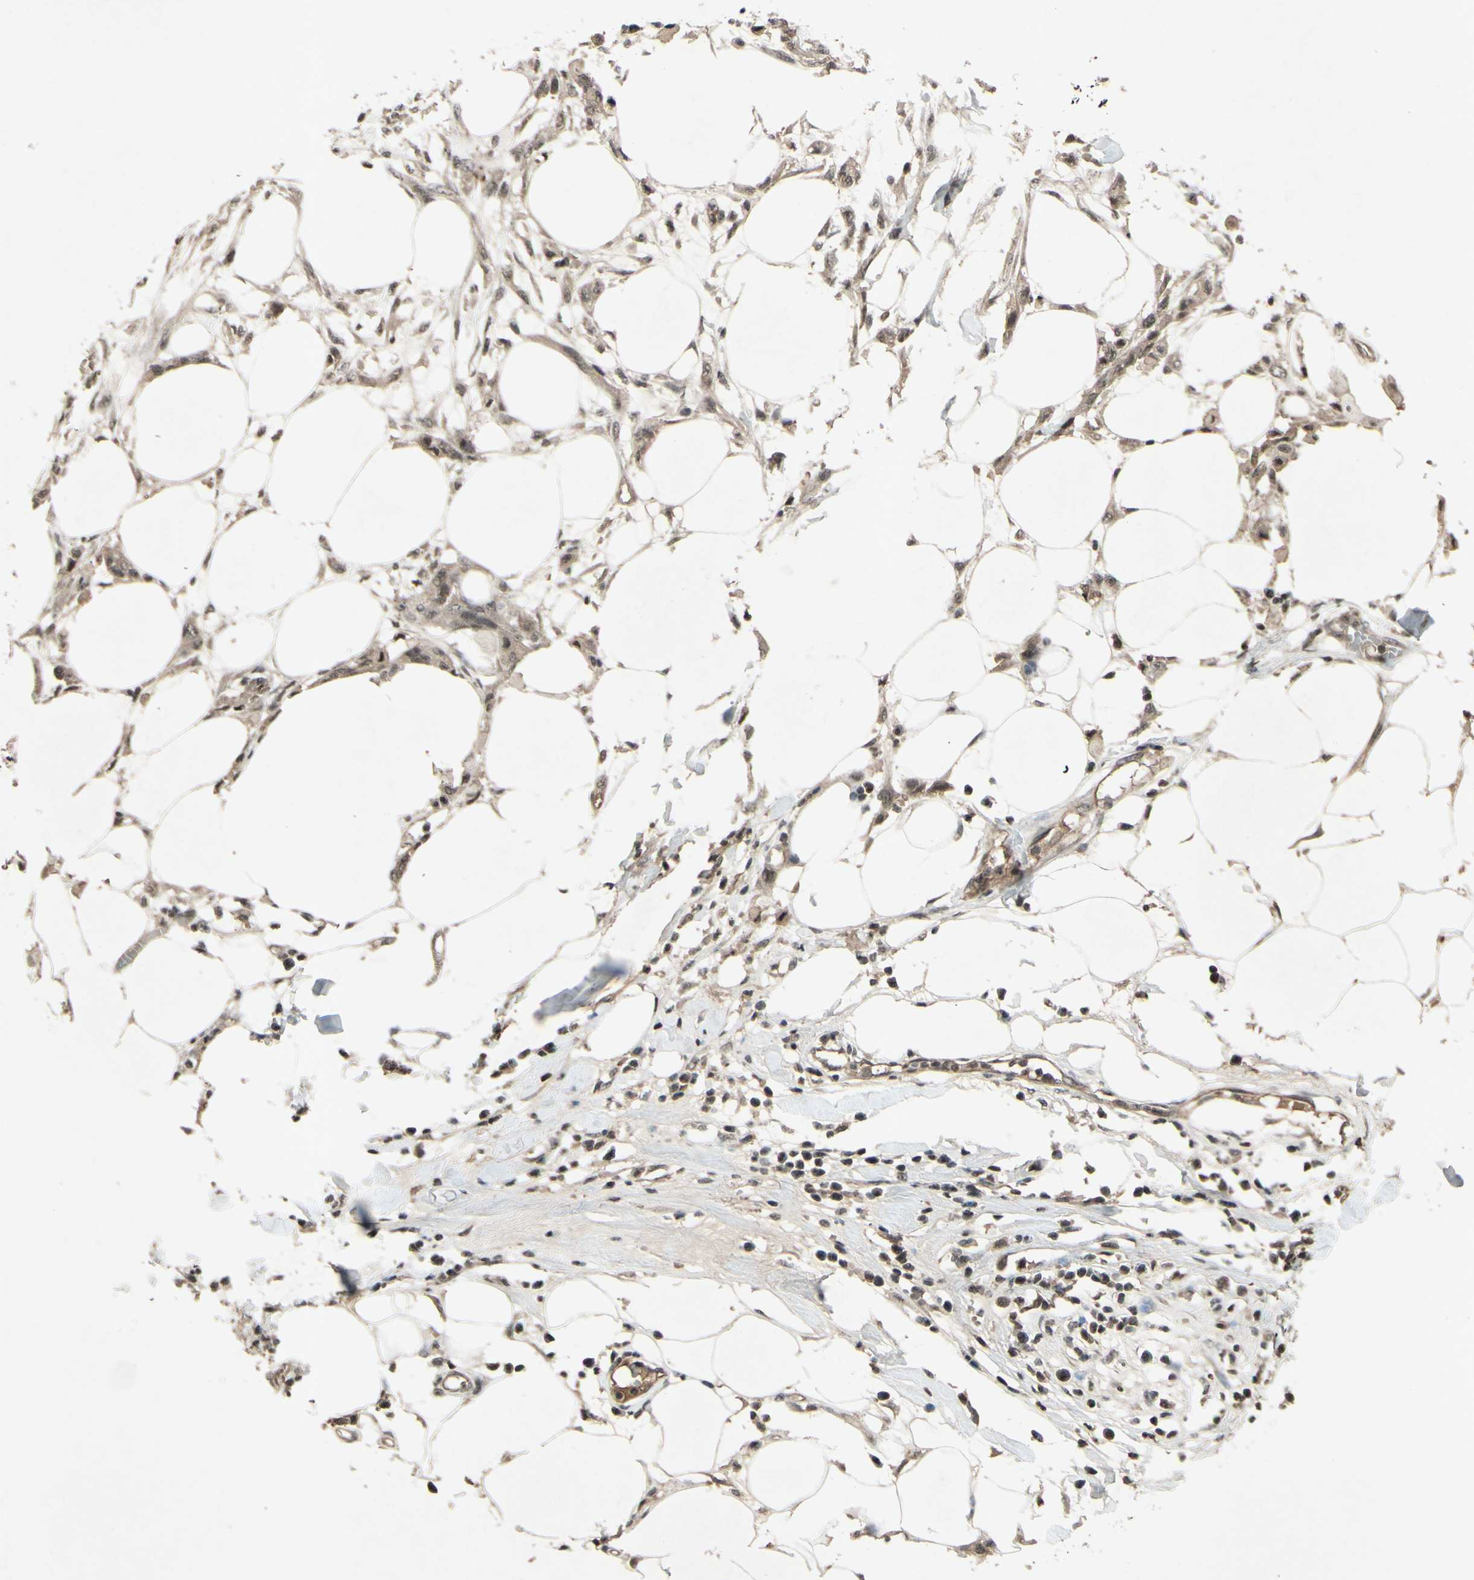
{"staining": {"intensity": "moderate", "quantity": "25%-75%", "location": "nuclear"}, "tissue": "skin cancer", "cell_type": "Tumor cells", "image_type": "cancer", "snomed": [{"axis": "morphology", "description": "Squamous cell carcinoma, NOS"}, {"axis": "topography", "description": "Skin"}], "caption": "This image demonstrates immunohistochemistry staining of skin cancer (squamous cell carcinoma), with medium moderate nuclear expression in approximately 25%-75% of tumor cells.", "gene": "SNW1", "patient": {"sex": "female", "age": 59}}